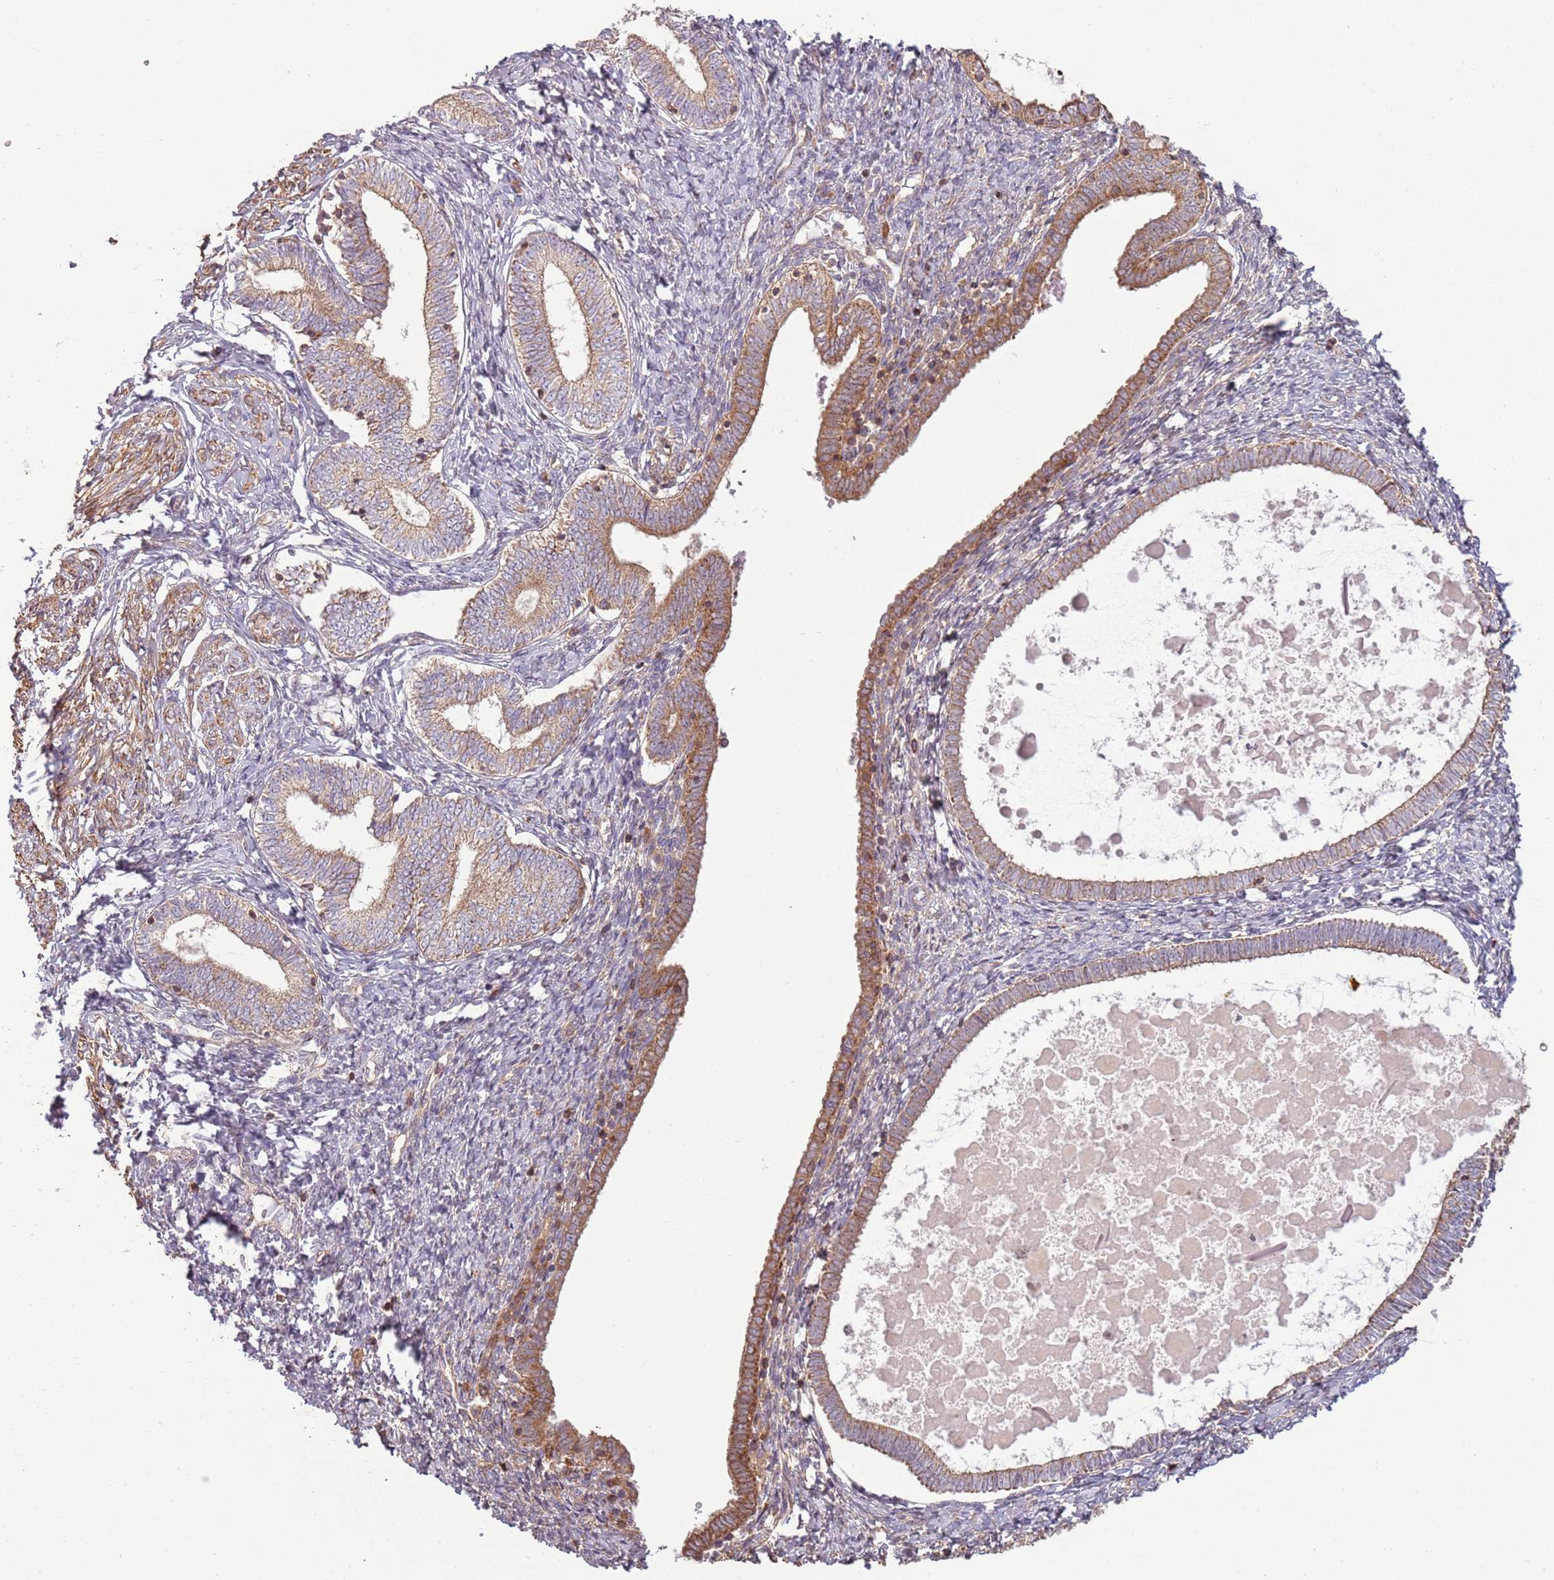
{"staining": {"intensity": "weak", "quantity": "<25%", "location": "cytoplasmic/membranous"}, "tissue": "endometrium", "cell_type": "Cells in endometrial stroma", "image_type": "normal", "snomed": [{"axis": "morphology", "description": "Normal tissue, NOS"}, {"axis": "topography", "description": "Endometrium"}], "caption": "Immunohistochemistry histopathology image of unremarkable endometrium: endometrium stained with DAB reveals no significant protein expression in cells in endometrial stroma.", "gene": "RPL21", "patient": {"sex": "female", "age": 72}}